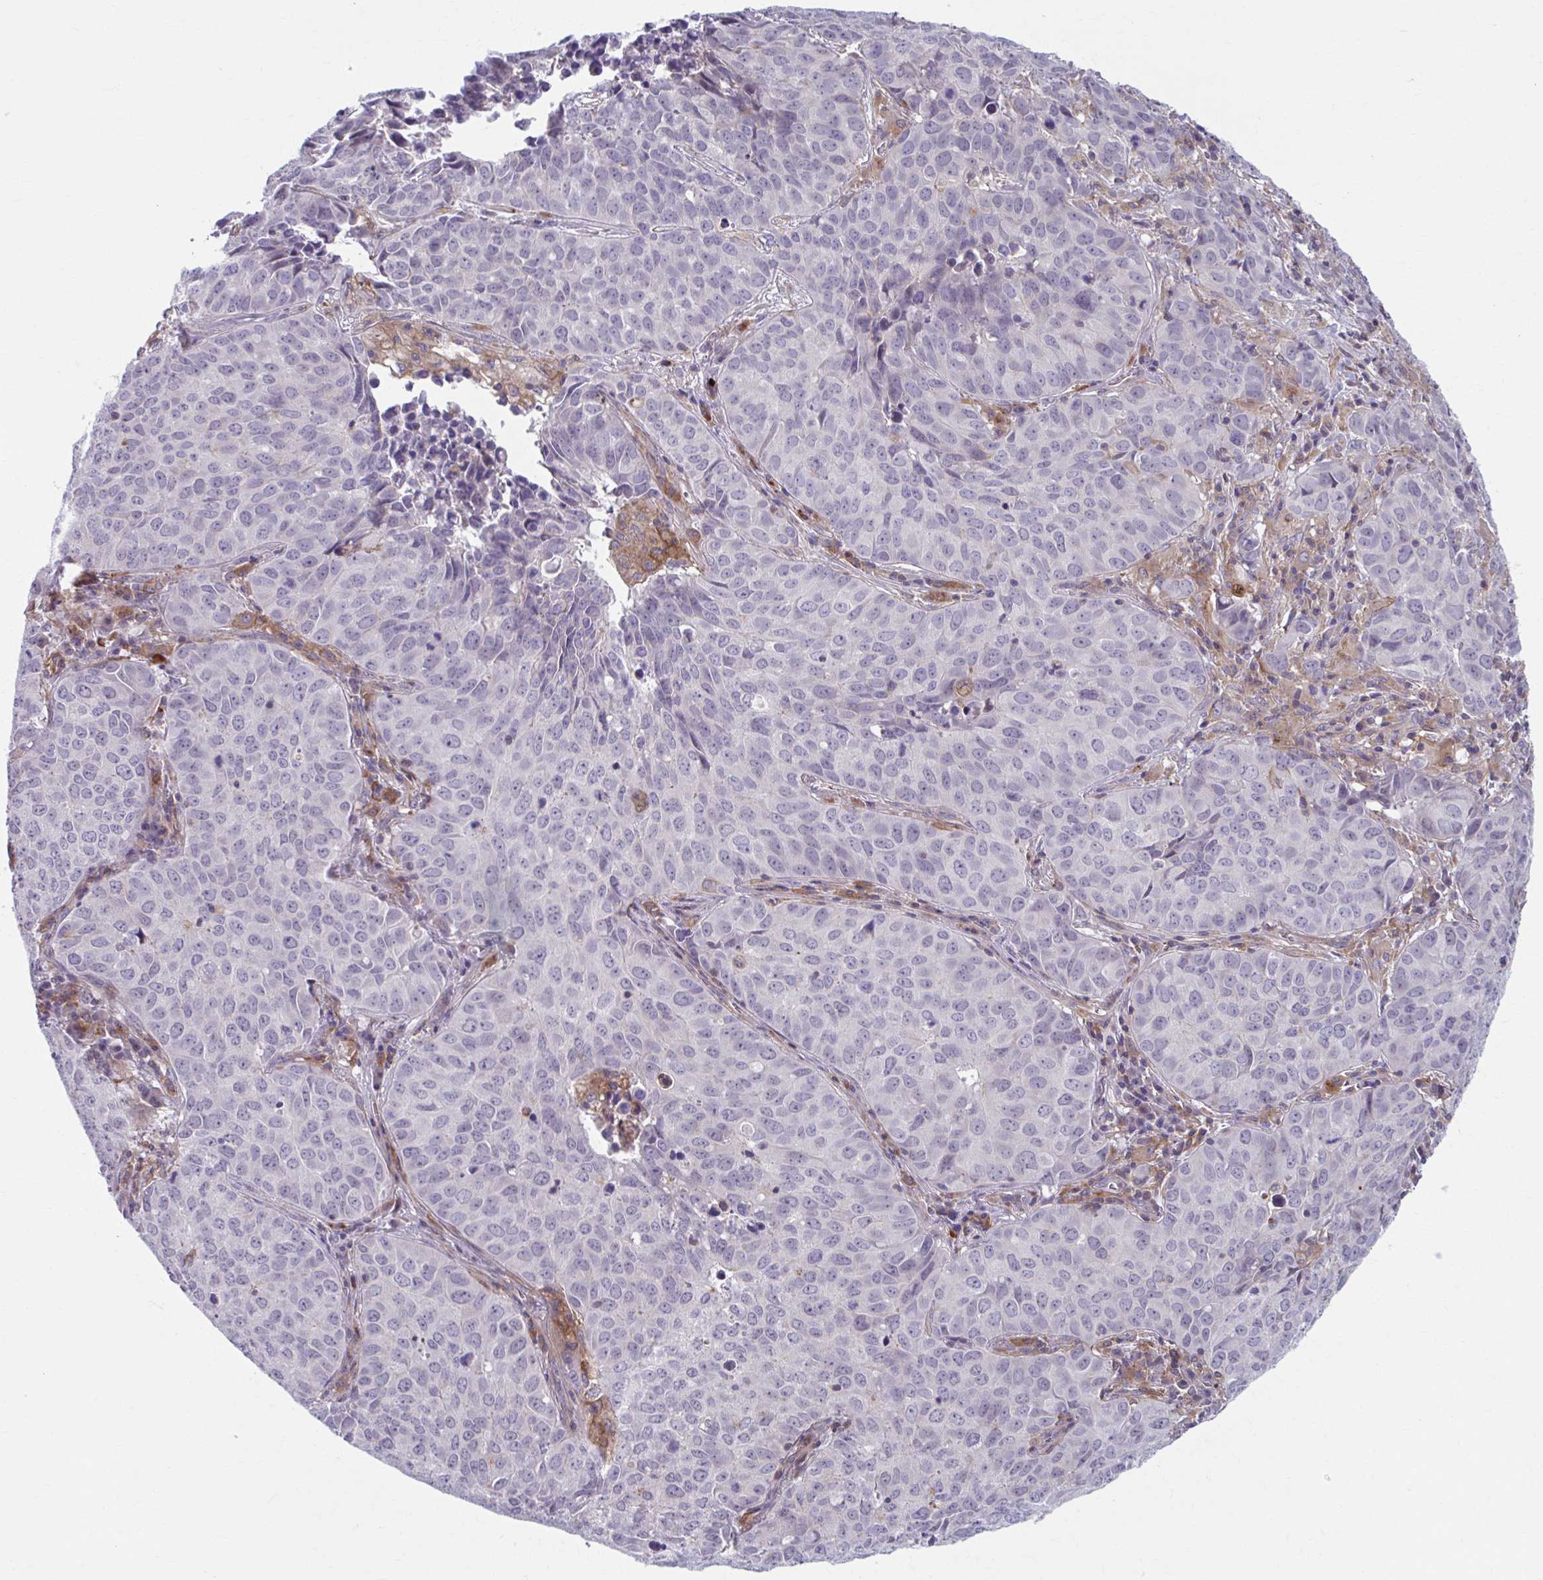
{"staining": {"intensity": "negative", "quantity": "none", "location": "none"}, "tissue": "lung cancer", "cell_type": "Tumor cells", "image_type": "cancer", "snomed": [{"axis": "morphology", "description": "Adenocarcinoma, NOS"}, {"axis": "topography", "description": "Lung"}], "caption": "Immunohistochemistry histopathology image of lung cancer stained for a protein (brown), which exhibits no staining in tumor cells. The staining was performed using DAB to visualize the protein expression in brown, while the nuclei were stained in blue with hematoxylin (Magnification: 20x).", "gene": "ADAT3", "patient": {"sex": "female", "age": 50}}